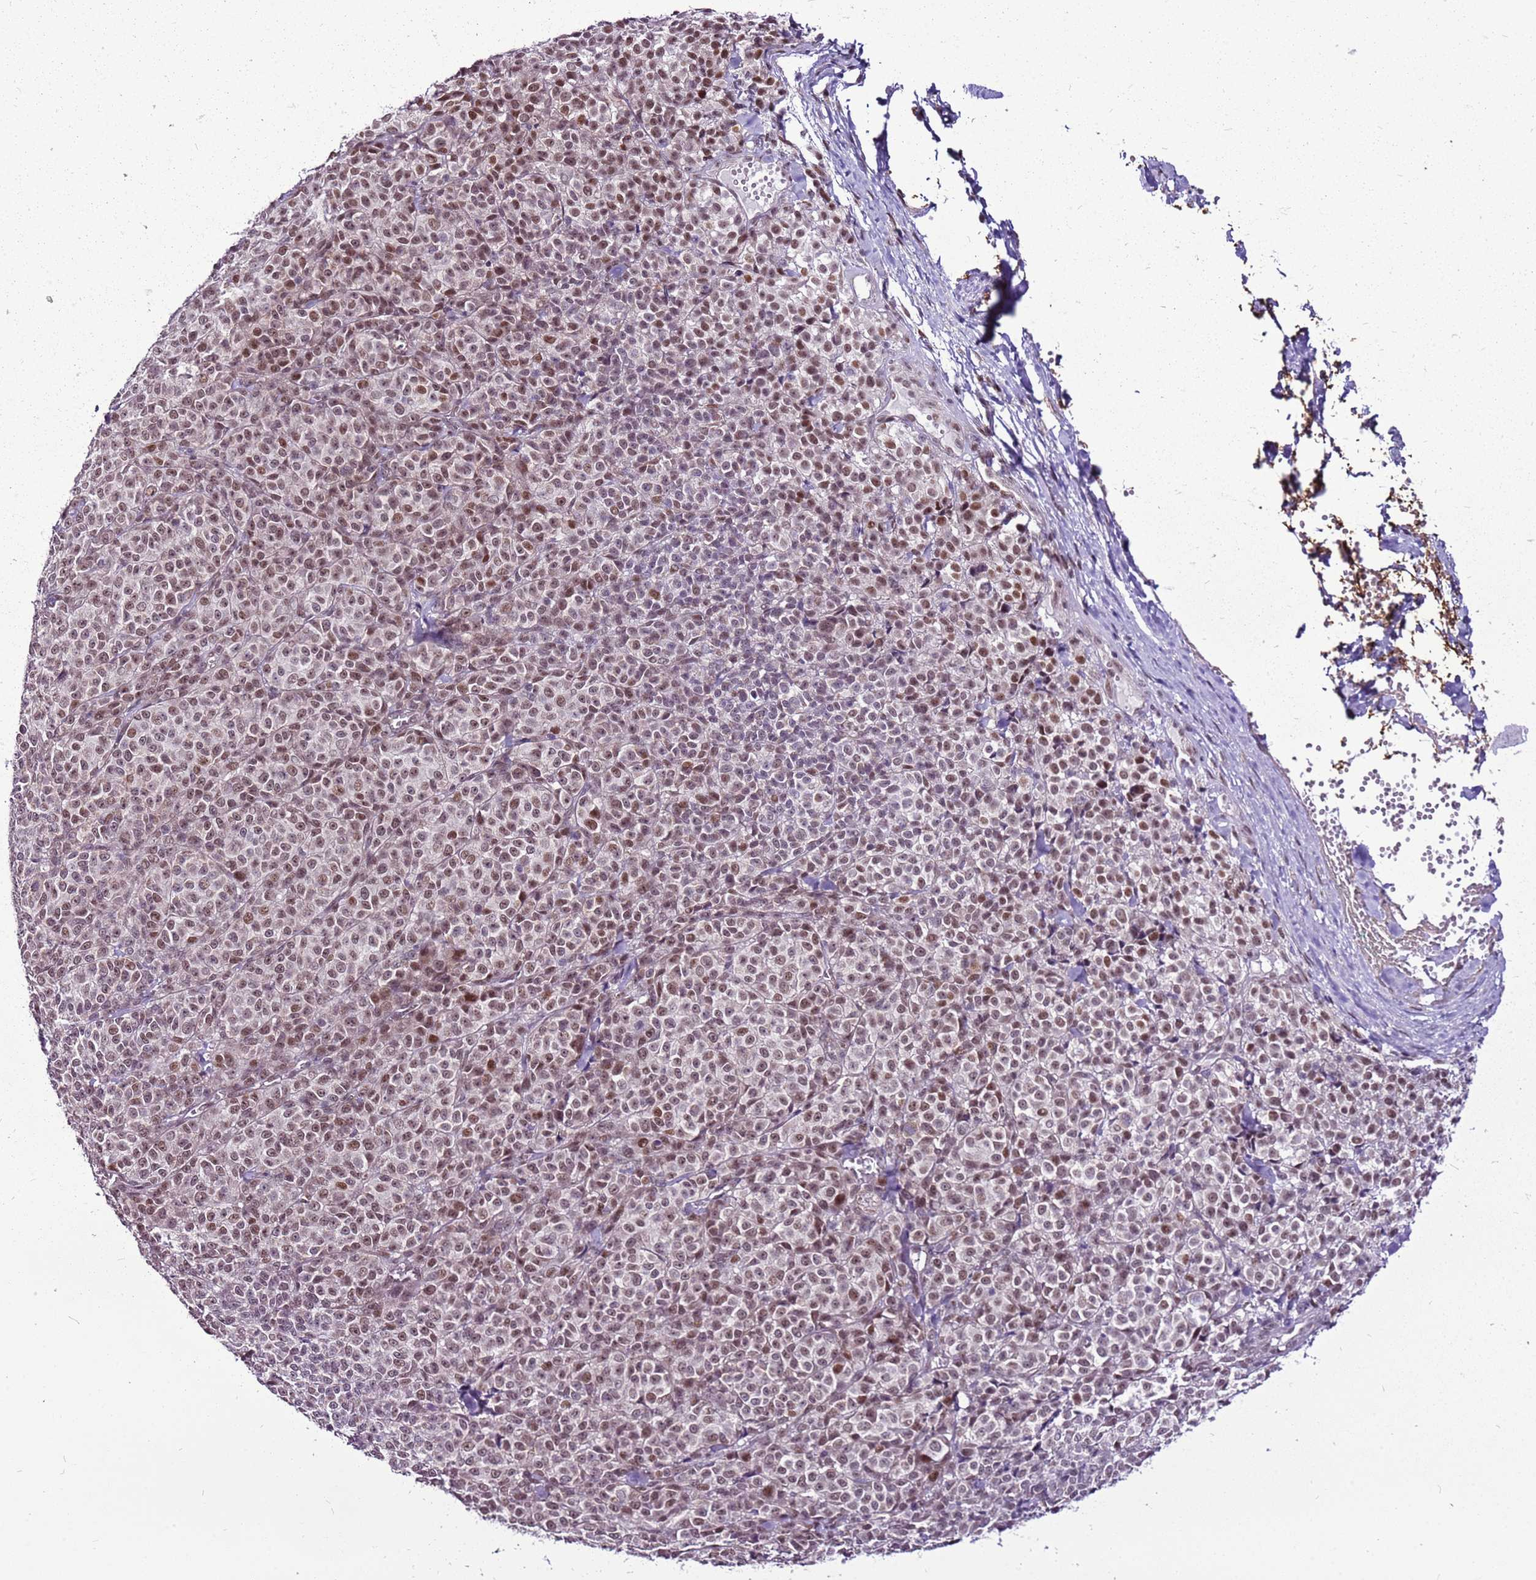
{"staining": {"intensity": "moderate", "quantity": ">75%", "location": "nuclear"}, "tissue": "melanoma", "cell_type": "Tumor cells", "image_type": "cancer", "snomed": [{"axis": "morphology", "description": "Normal tissue, NOS"}, {"axis": "morphology", "description": "Malignant melanoma, NOS"}, {"axis": "topography", "description": "Skin"}], "caption": "Immunohistochemistry staining of melanoma, which reveals medium levels of moderate nuclear positivity in approximately >75% of tumor cells indicating moderate nuclear protein positivity. The staining was performed using DAB (brown) for protein detection and nuclei were counterstained in hematoxylin (blue).", "gene": "CCDC166", "patient": {"sex": "female", "age": 34}}